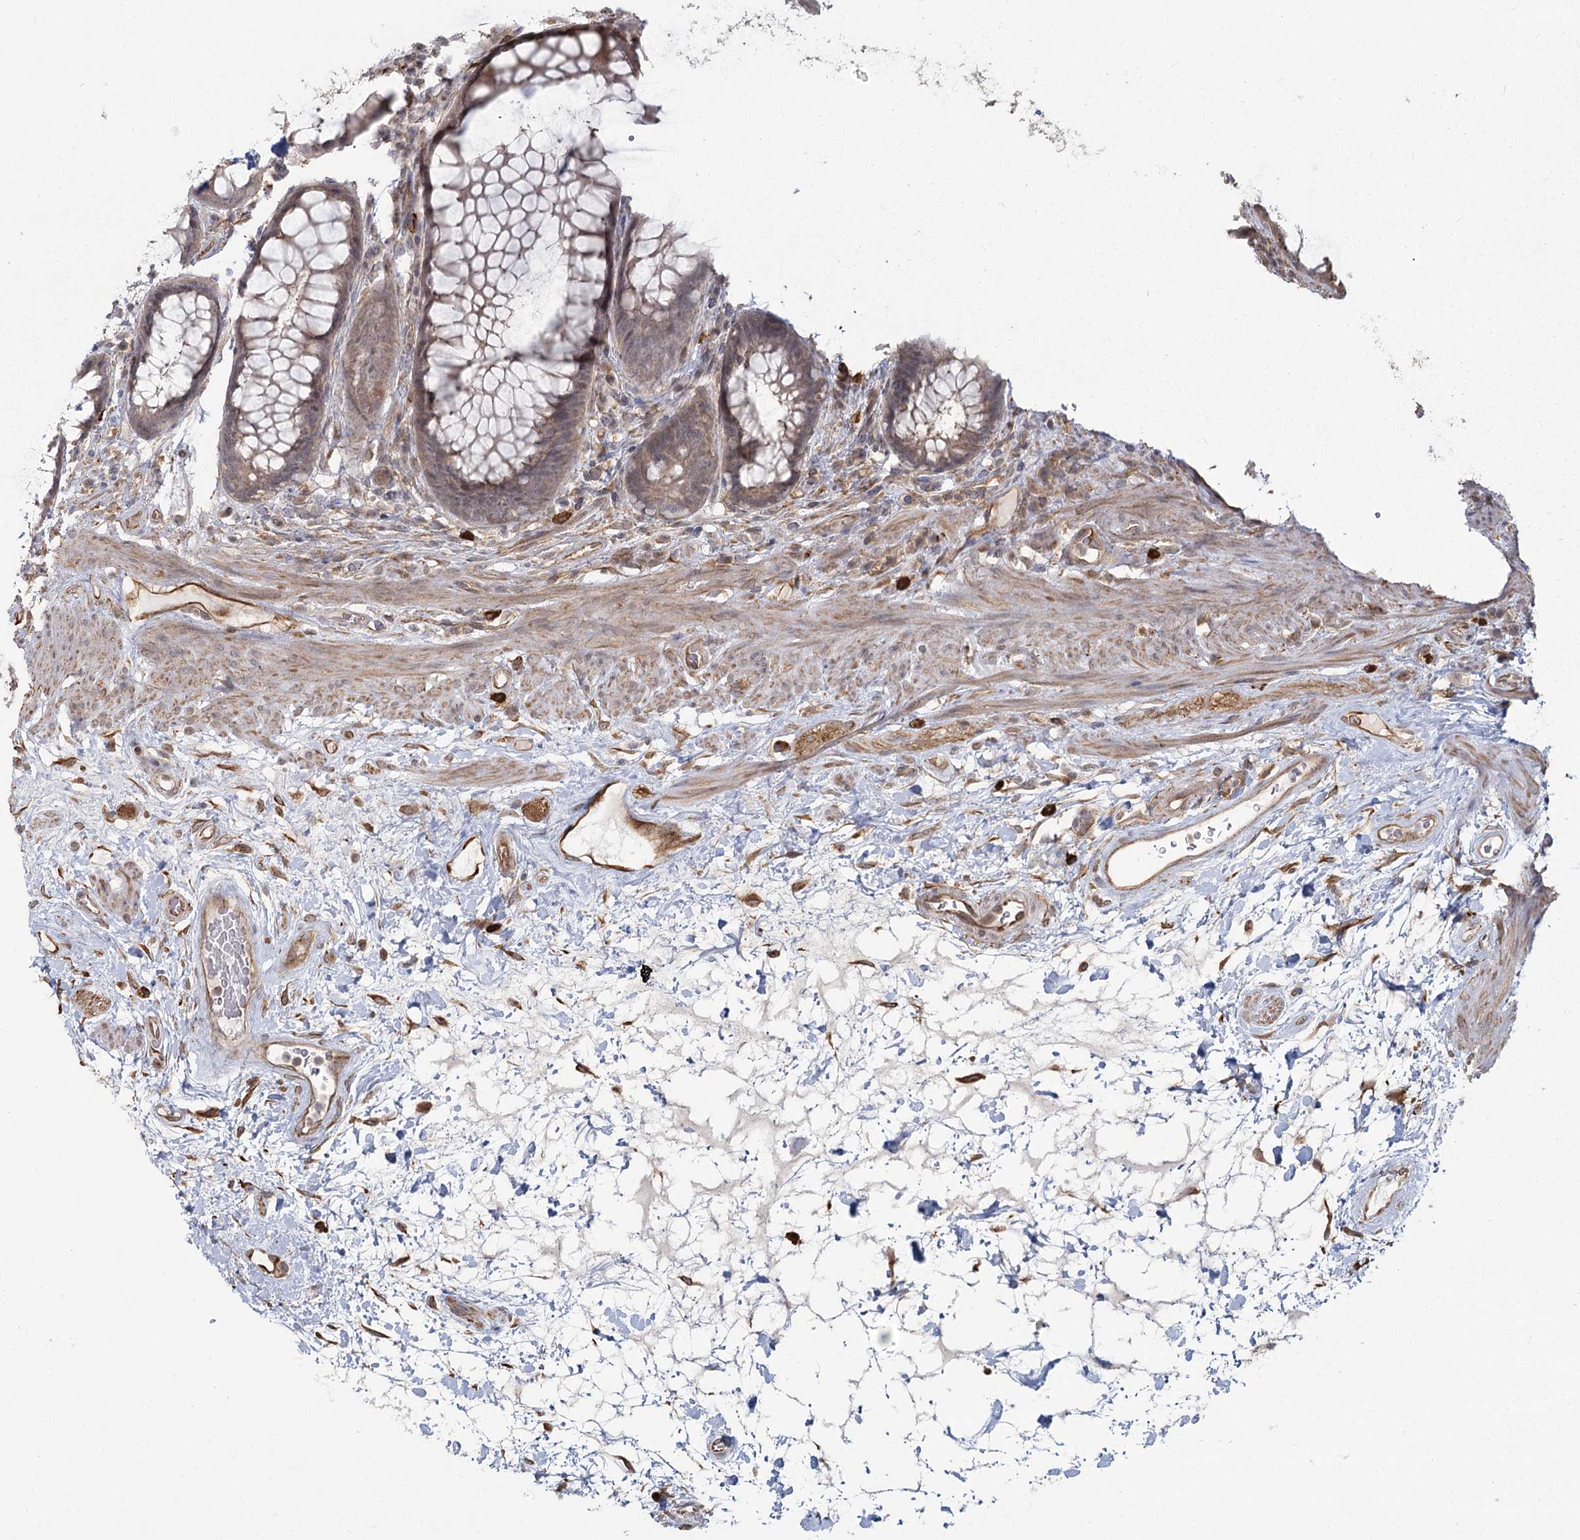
{"staining": {"intensity": "moderate", "quantity": ">75%", "location": "cytoplasmic/membranous,nuclear"}, "tissue": "rectum", "cell_type": "Glandular cells", "image_type": "normal", "snomed": [{"axis": "morphology", "description": "Normal tissue, NOS"}, {"axis": "topography", "description": "Rectum"}], "caption": "The image displays immunohistochemical staining of benign rectum. There is moderate cytoplasmic/membranous,nuclear positivity is present in approximately >75% of glandular cells.", "gene": "AP2M1", "patient": {"sex": "male", "age": 64}}